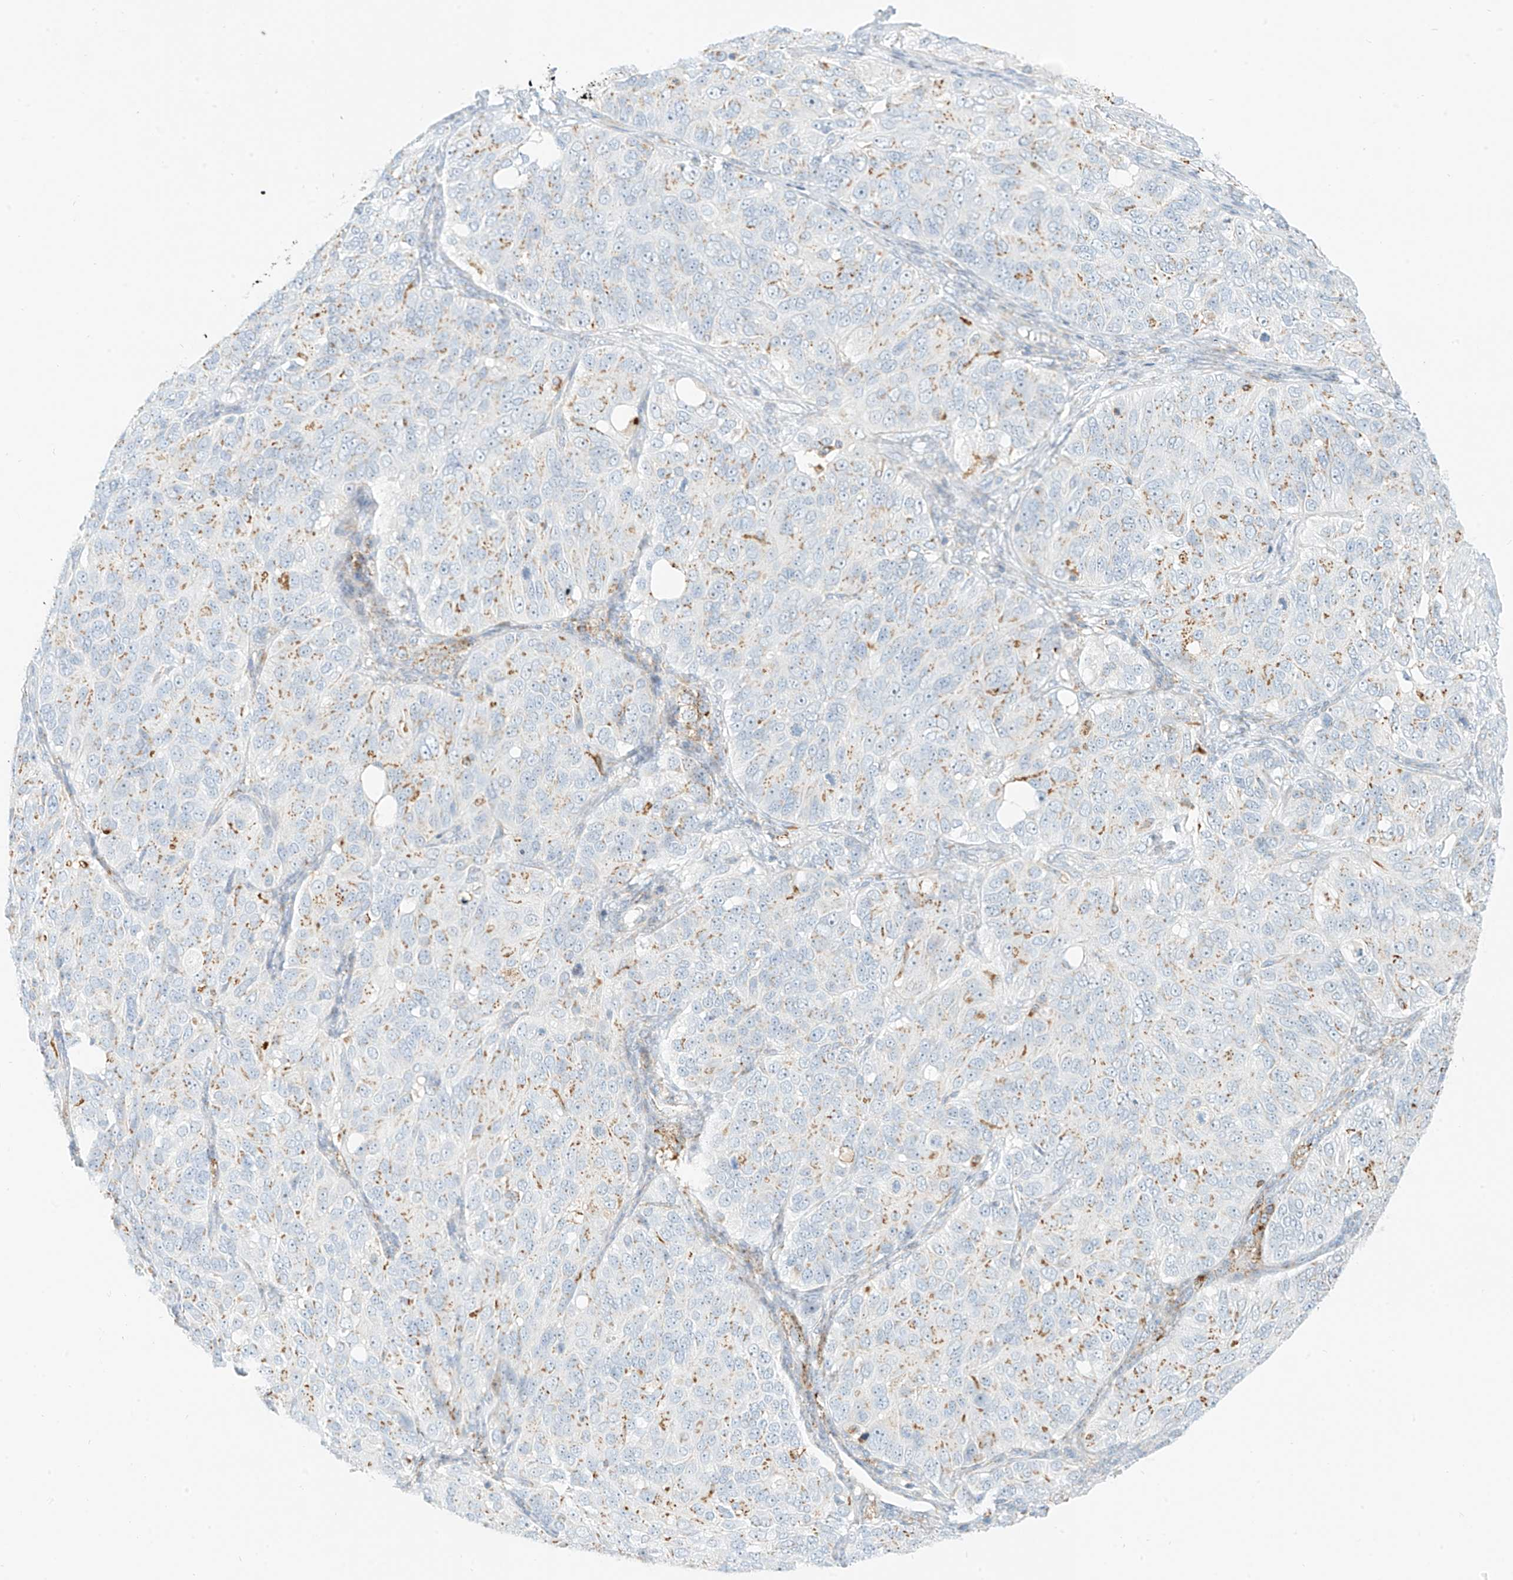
{"staining": {"intensity": "moderate", "quantity": "25%-75%", "location": "cytoplasmic/membranous"}, "tissue": "ovarian cancer", "cell_type": "Tumor cells", "image_type": "cancer", "snomed": [{"axis": "morphology", "description": "Carcinoma, endometroid"}, {"axis": "topography", "description": "Ovary"}], "caption": "Brown immunohistochemical staining in endometroid carcinoma (ovarian) shows moderate cytoplasmic/membranous expression in about 25%-75% of tumor cells.", "gene": "SLC35F6", "patient": {"sex": "female", "age": 51}}